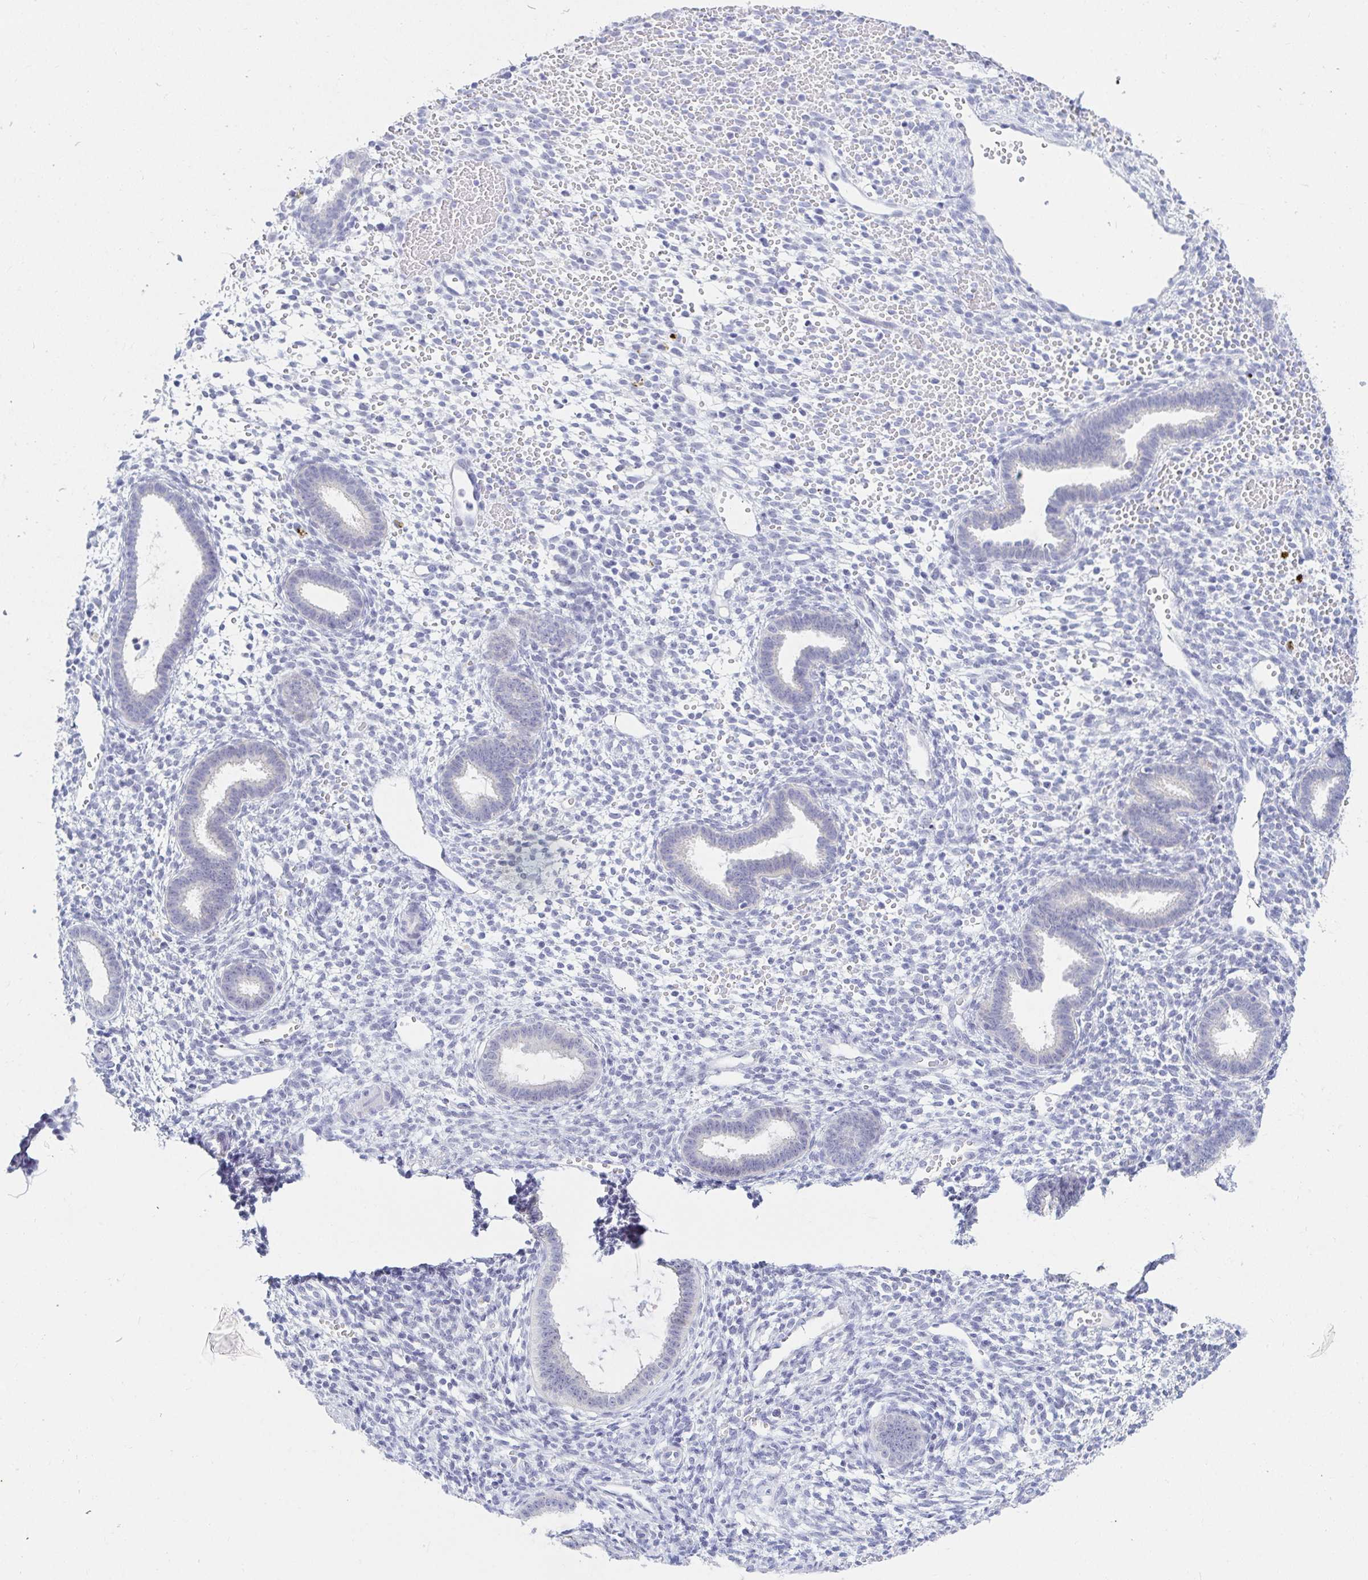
{"staining": {"intensity": "negative", "quantity": "none", "location": "none"}, "tissue": "endometrium", "cell_type": "Cells in endometrial stroma", "image_type": "normal", "snomed": [{"axis": "morphology", "description": "Normal tissue, NOS"}, {"axis": "topography", "description": "Endometrium"}], "caption": "A photomicrograph of endometrium stained for a protein shows no brown staining in cells in endometrial stroma.", "gene": "OR10K1", "patient": {"sex": "female", "age": 36}}